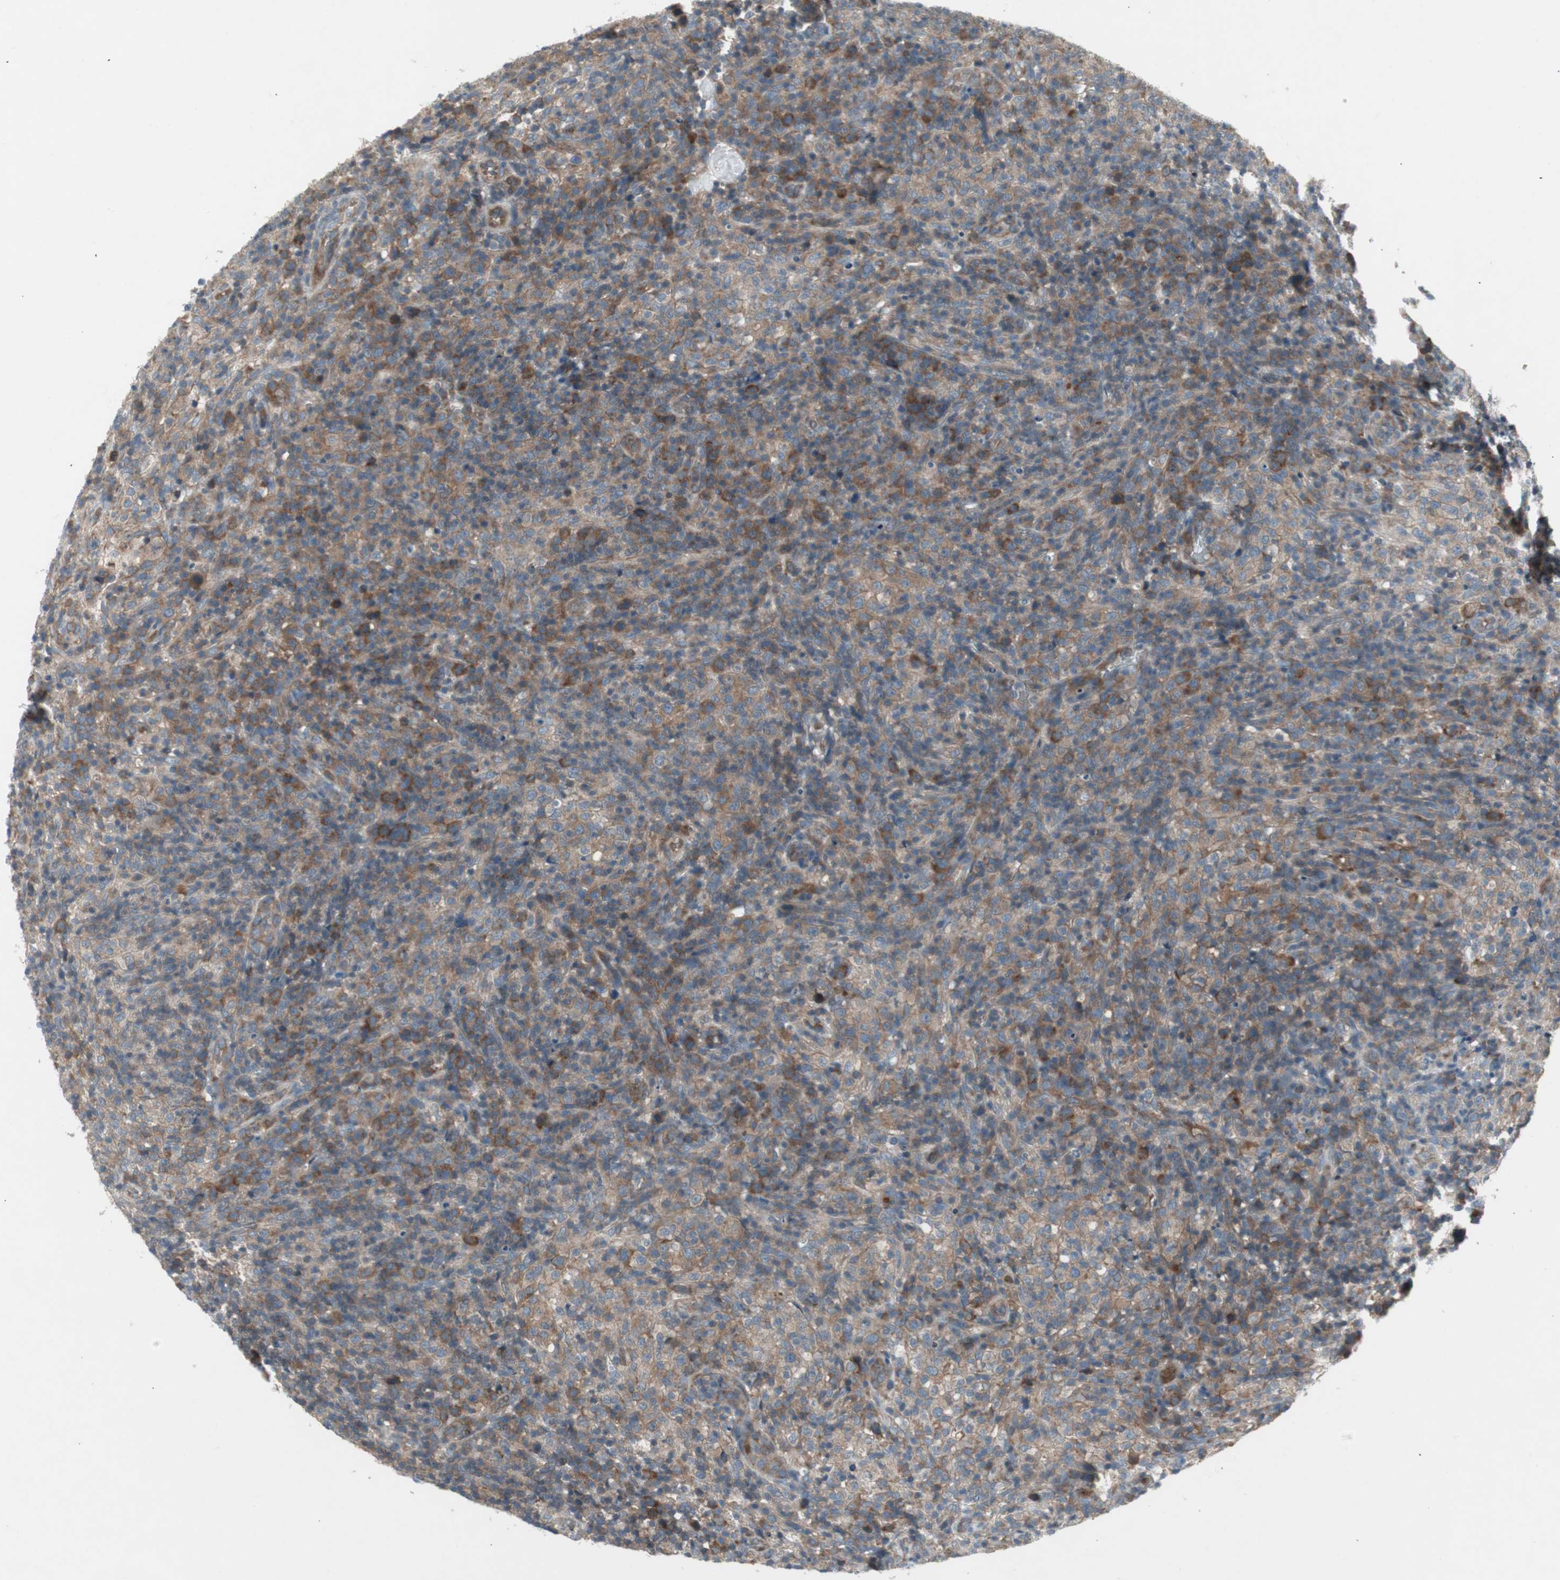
{"staining": {"intensity": "moderate", "quantity": ">75%", "location": "cytoplasmic/membranous"}, "tissue": "lymphoma", "cell_type": "Tumor cells", "image_type": "cancer", "snomed": [{"axis": "morphology", "description": "Malignant lymphoma, non-Hodgkin's type, High grade"}, {"axis": "topography", "description": "Lymph node"}], "caption": "About >75% of tumor cells in human lymphoma demonstrate moderate cytoplasmic/membranous protein staining as visualized by brown immunohistochemical staining.", "gene": "PANK2", "patient": {"sex": "female", "age": 76}}